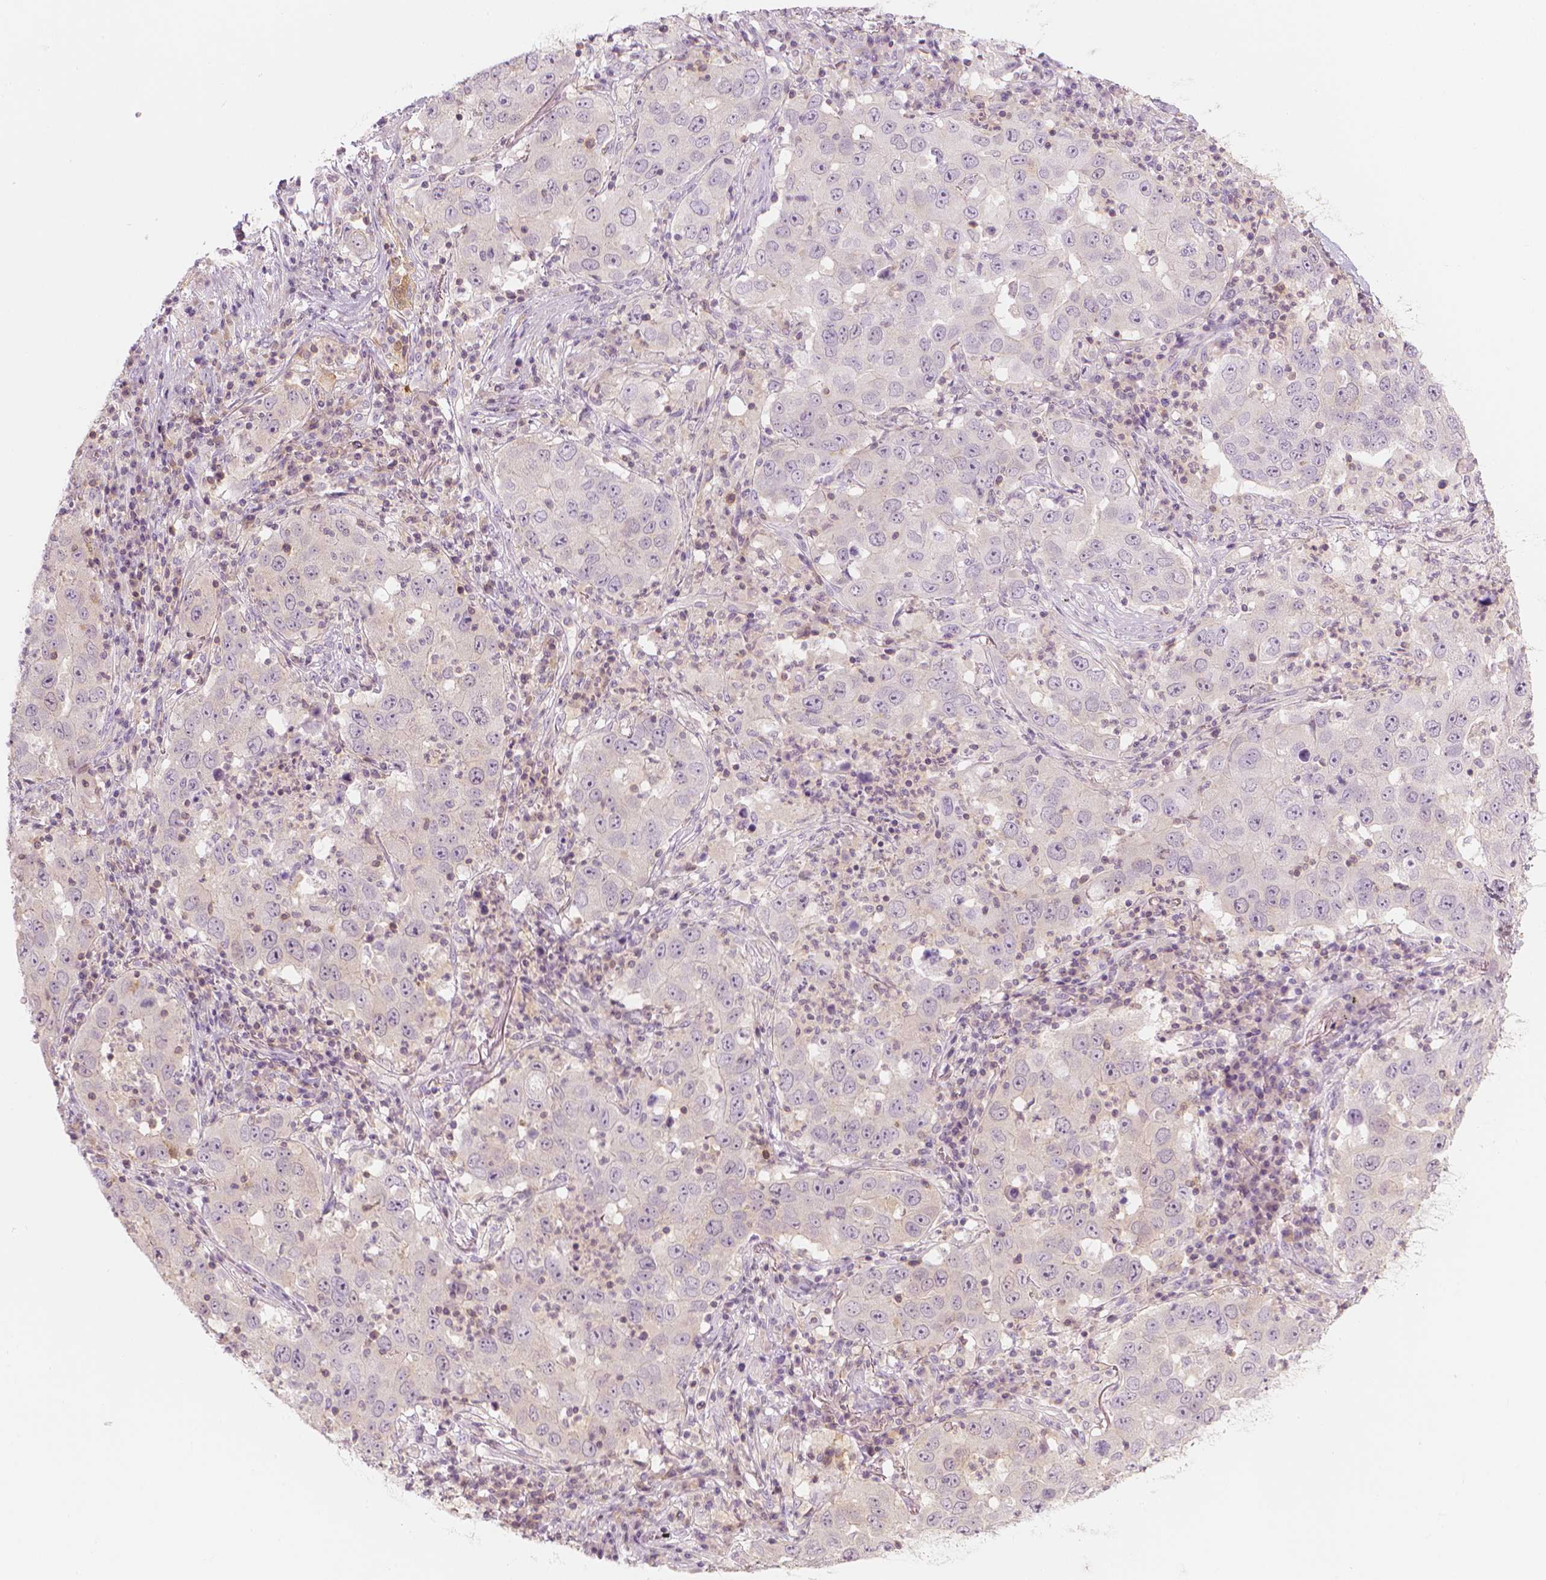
{"staining": {"intensity": "negative", "quantity": "none", "location": "none"}, "tissue": "lung cancer", "cell_type": "Tumor cells", "image_type": "cancer", "snomed": [{"axis": "morphology", "description": "Adenocarcinoma, NOS"}, {"axis": "topography", "description": "Lung"}], "caption": "High magnification brightfield microscopy of lung adenocarcinoma stained with DAB (brown) and counterstained with hematoxylin (blue): tumor cells show no significant expression.", "gene": "SHMT1", "patient": {"sex": "male", "age": 73}}